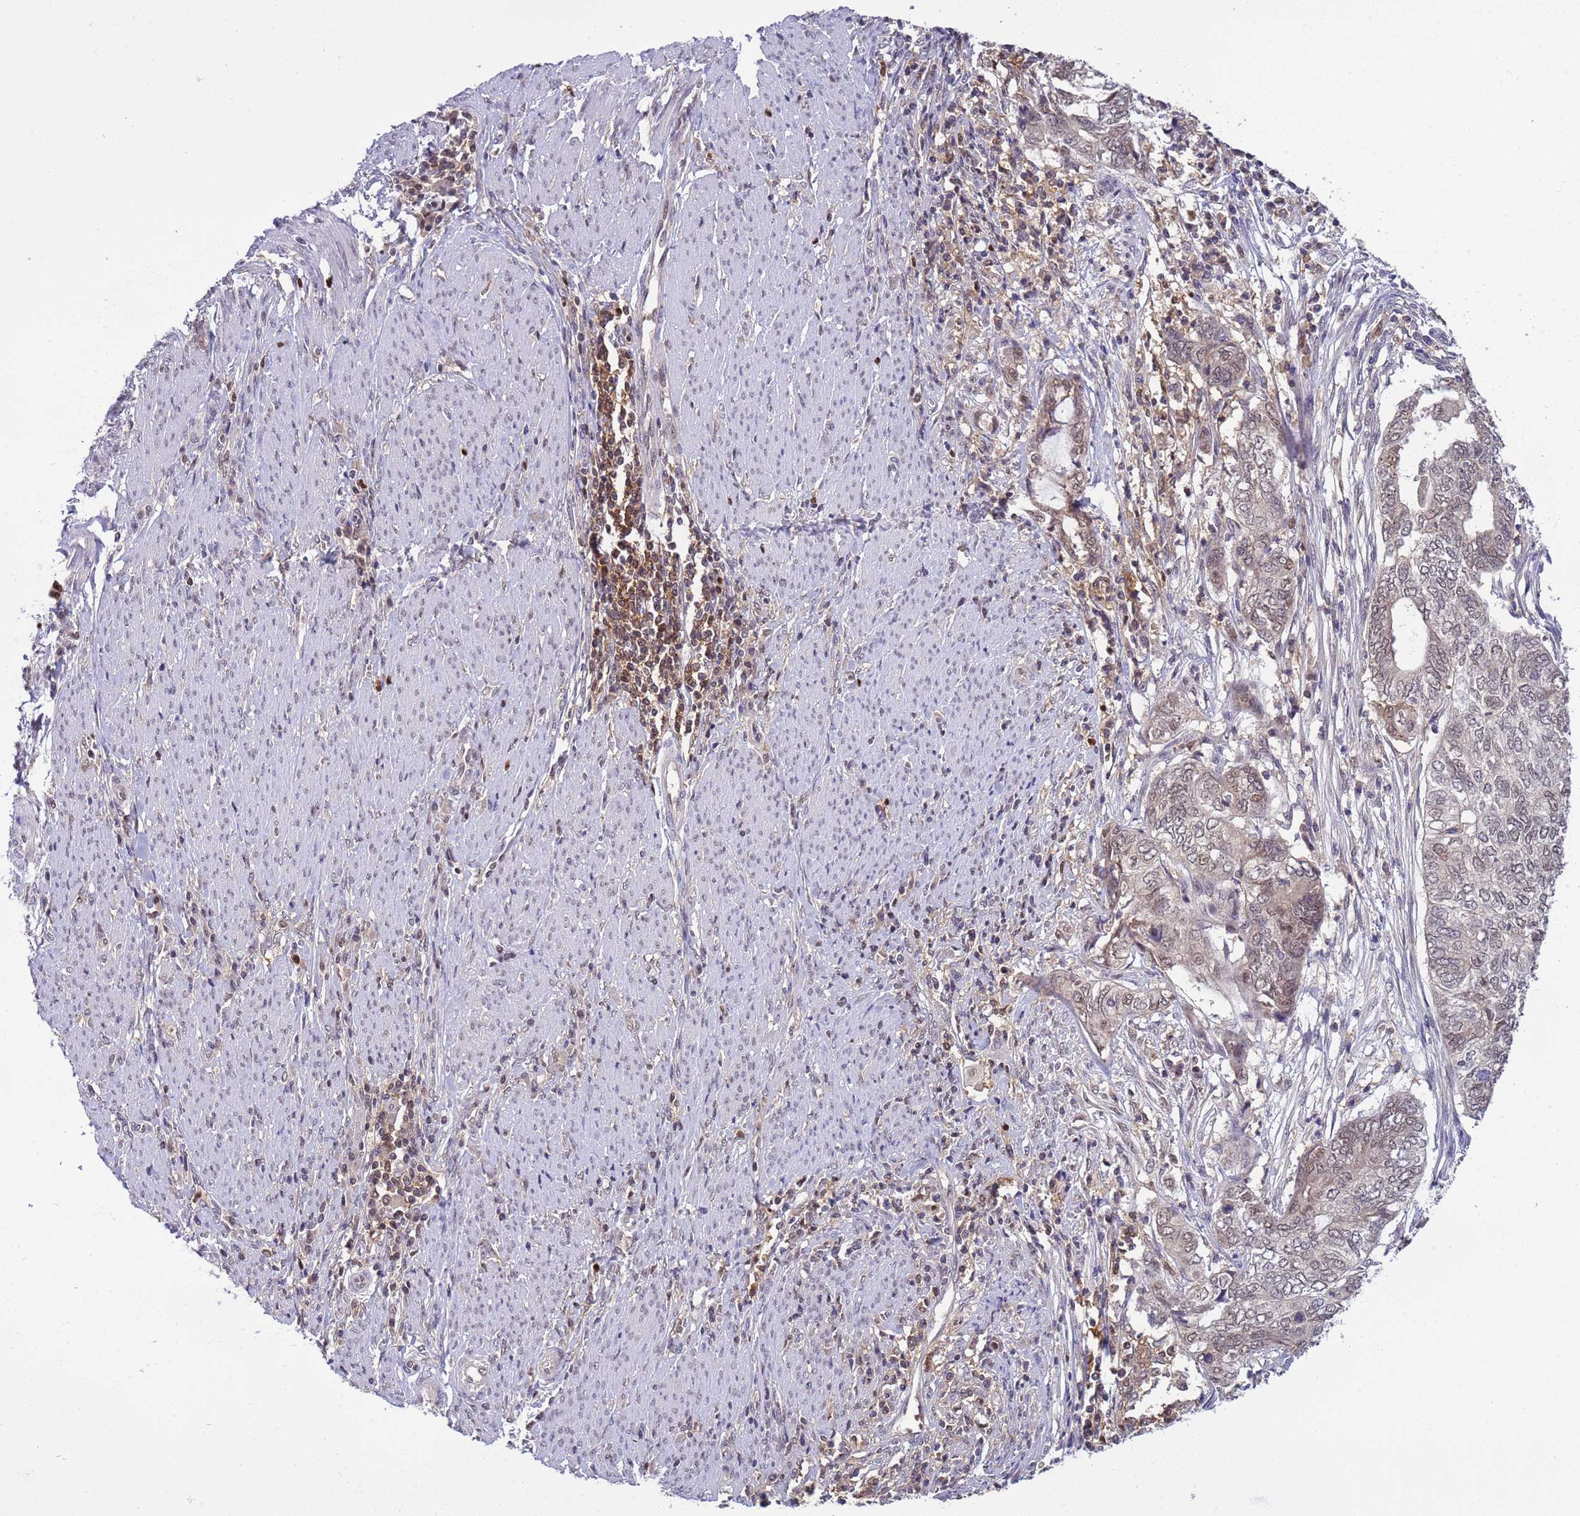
{"staining": {"intensity": "weak", "quantity": "25%-75%", "location": "nuclear"}, "tissue": "endometrial cancer", "cell_type": "Tumor cells", "image_type": "cancer", "snomed": [{"axis": "morphology", "description": "Adenocarcinoma, NOS"}, {"axis": "topography", "description": "Uterus"}, {"axis": "topography", "description": "Endometrium"}], "caption": "Immunohistochemical staining of human adenocarcinoma (endometrial) exhibits low levels of weak nuclear expression in about 25%-75% of tumor cells.", "gene": "CD53", "patient": {"sex": "female", "age": 70}}